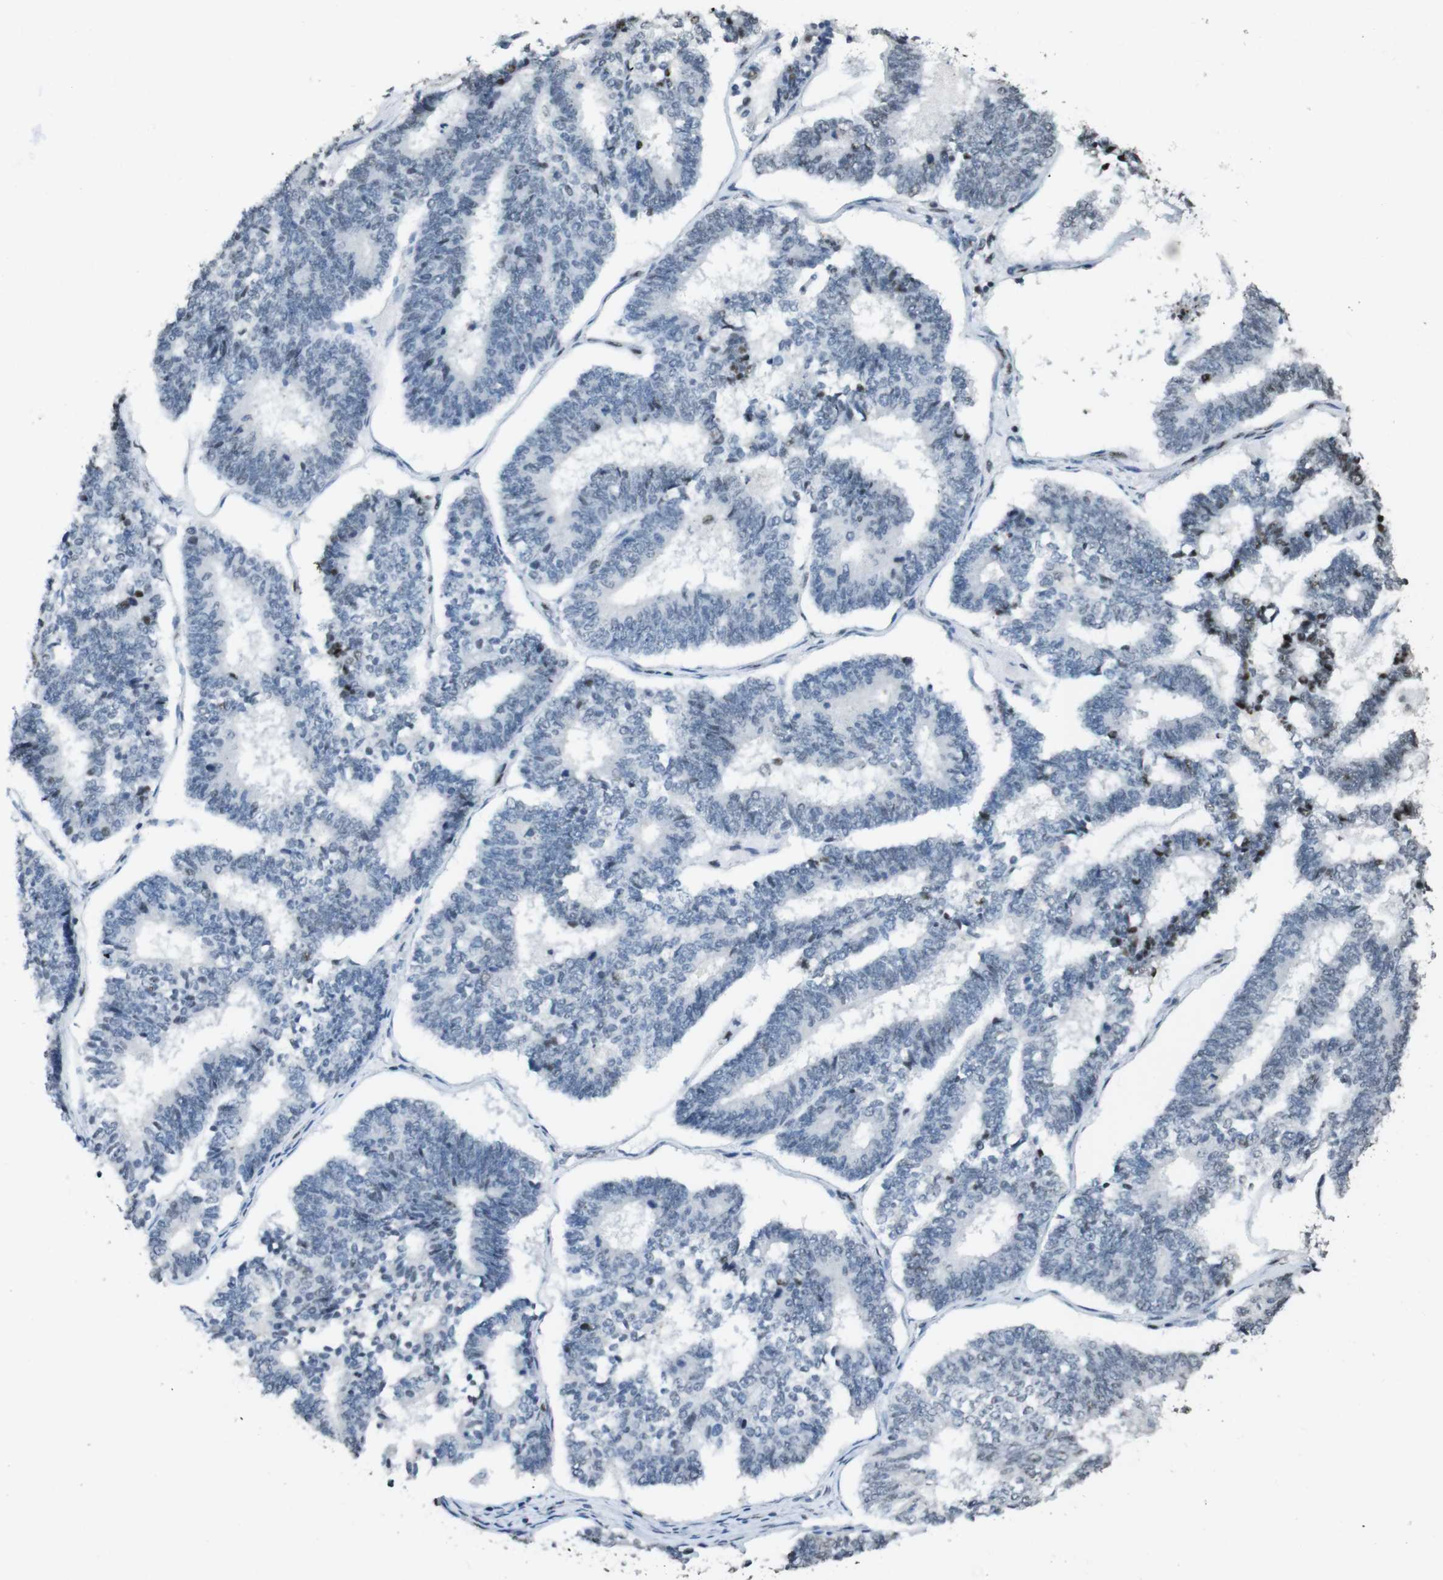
{"staining": {"intensity": "negative", "quantity": "none", "location": "none"}, "tissue": "endometrial cancer", "cell_type": "Tumor cells", "image_type": "cancer", "snomed": [{"axis": "morphology", "description": "Adenocarcinoma, NOS"}, {"axis": "topography", "description": "Endometrium"}], "caption": "Adenocarcinoma (endometrial) stained for a protein using IHC exhibits no expression tumor cells.", "gene": "CSNK2B", "patient": {"sex": "female", "age": 70}}